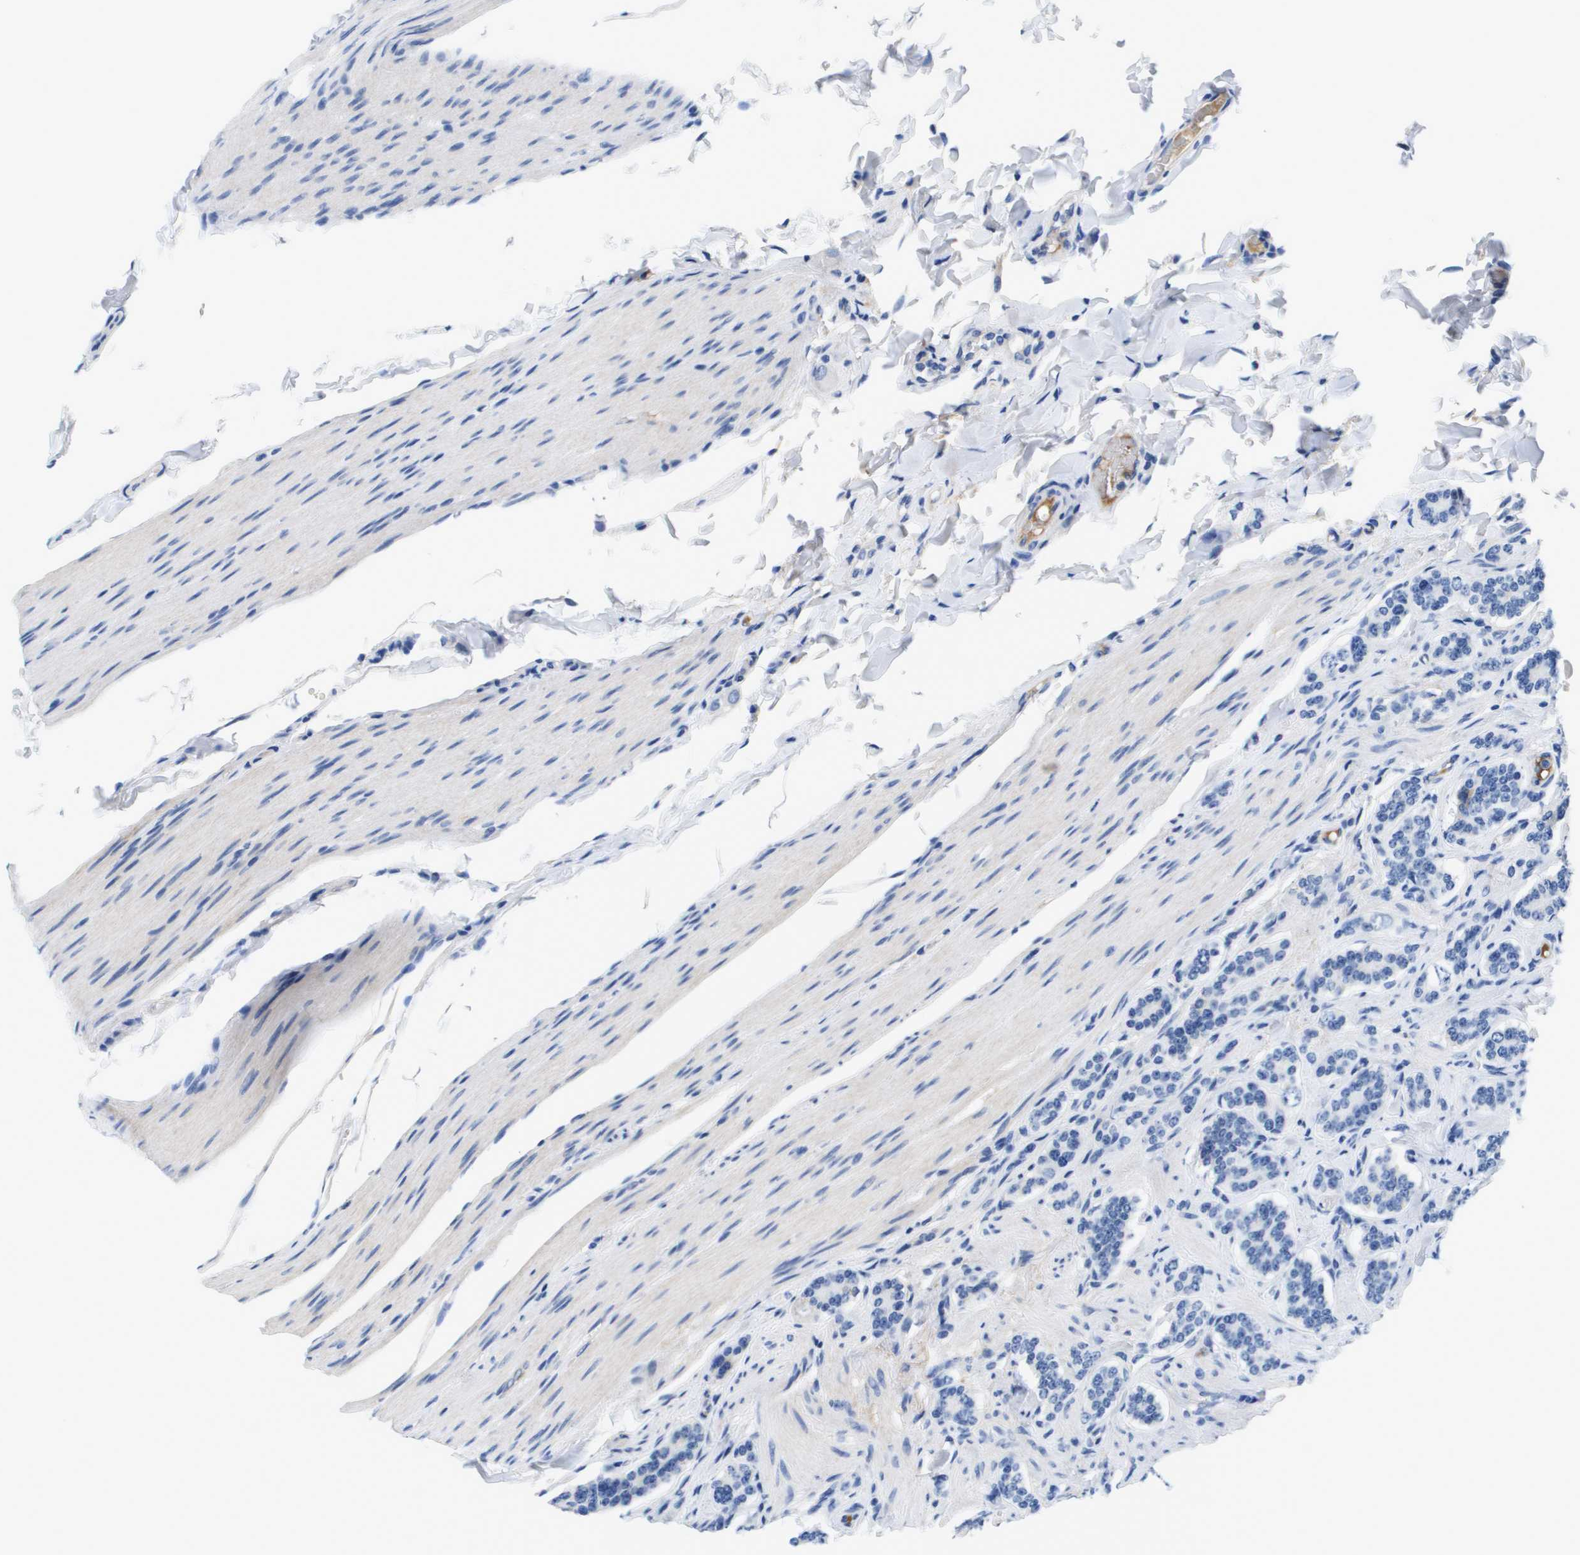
{"staining": {"intensity": "negative", "quantity": "none", "location": "none"}, "tissue": "carcinoid", "cell_type": "Tumor cells", "image_type": "cancer", "snomed": [{"axis": "morphology", "description": "Carcinoid, malignant, NOS"}, {"axis": "topography", "description": "Lung"}], "caption": "There is no significant positivity in tumor cells of malignant carcinoid.", "gene": "APOA1", "patient": {"sex": "male", "age": 30}}